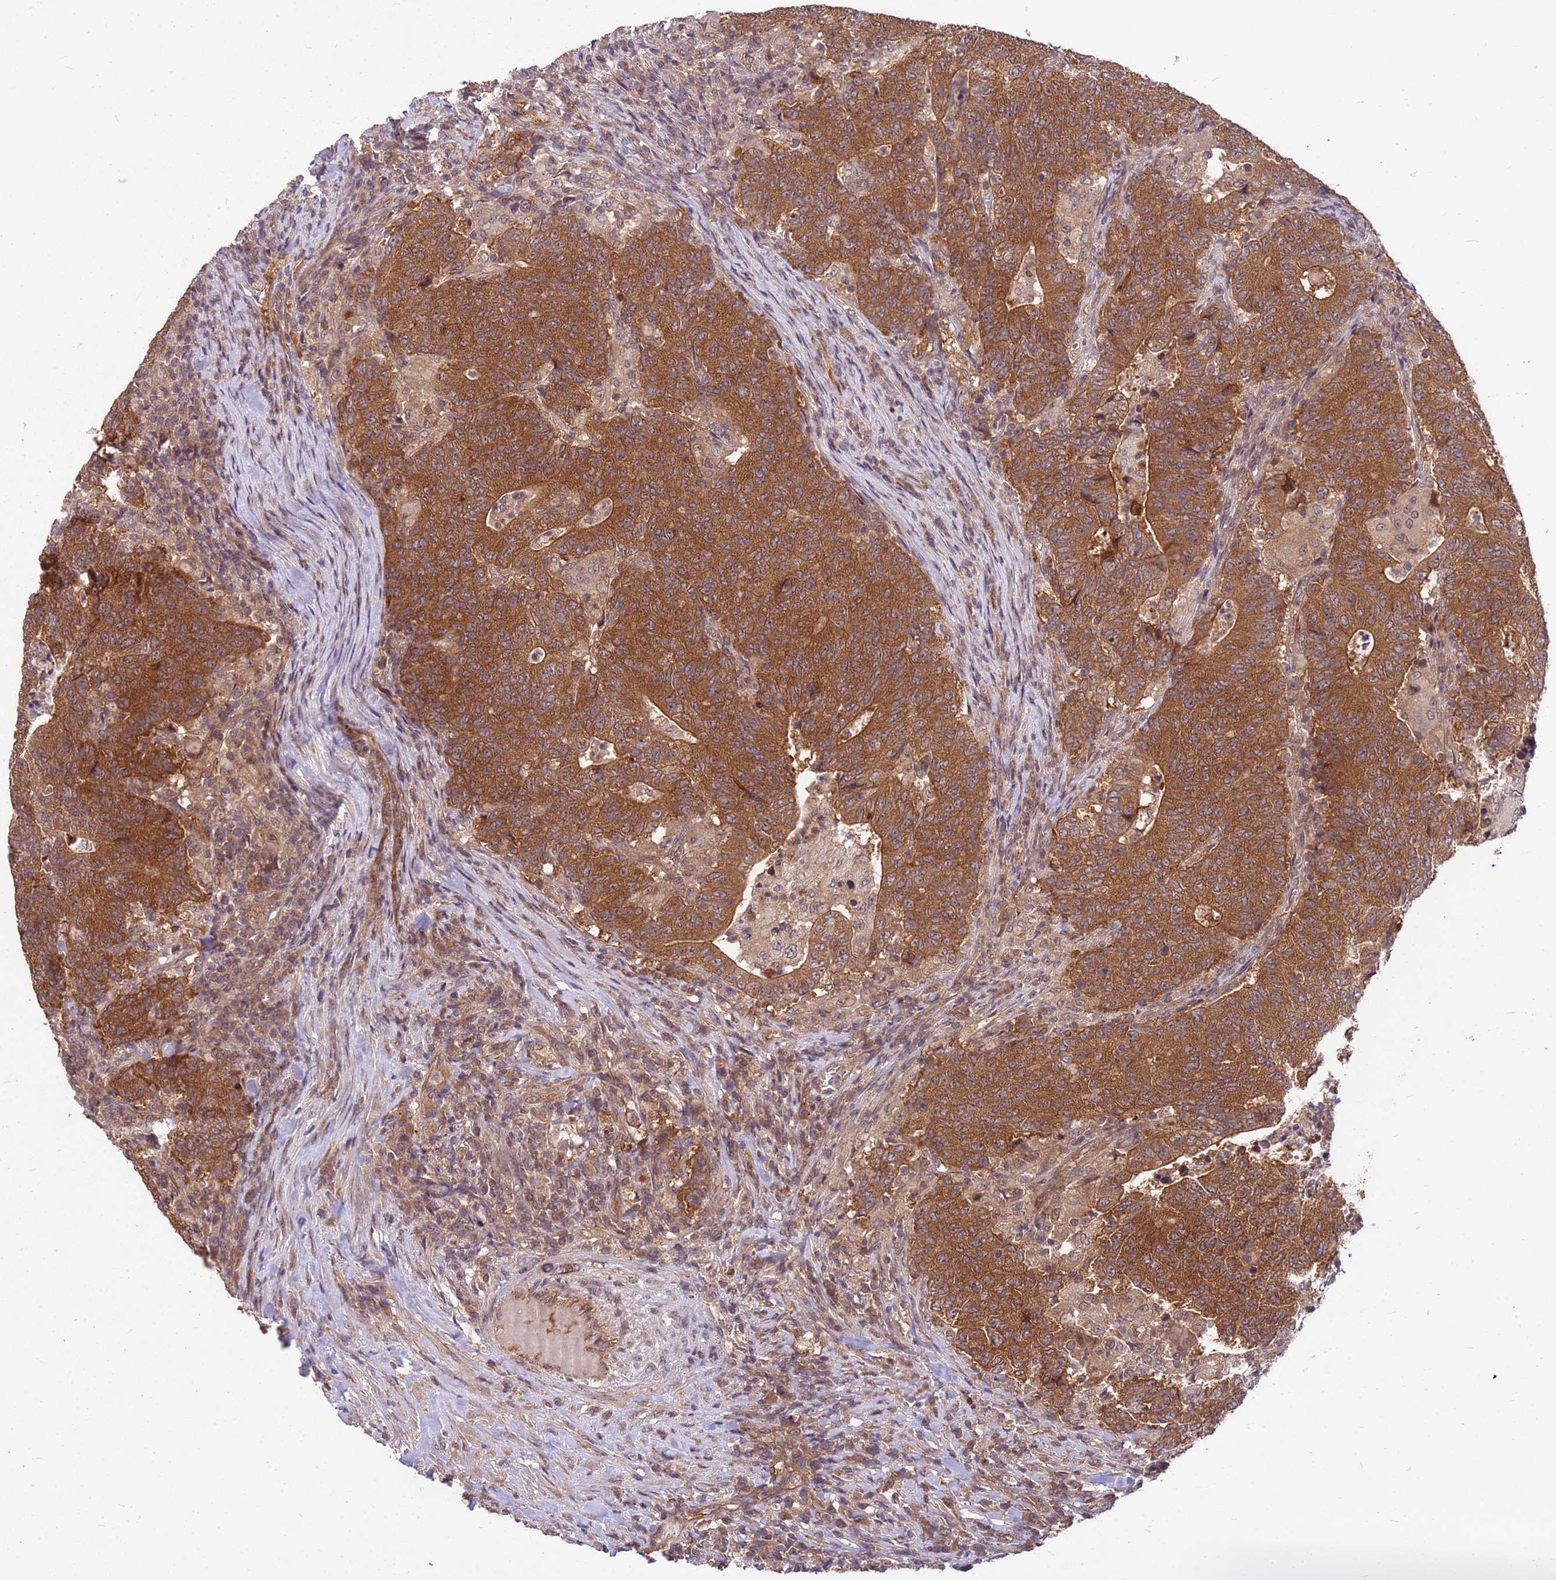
{"staining": {"intensity": "moderate", "quantity": ">75%", "location": "cytoplasmic/membranous"}, "tissue": "colorectal cancer", "cell_type": "Tumor cells", "image_type": "cancer", "snomed": [{"axis": "morphology", "description": "Adenocarcinoma, NOS"}, {"axis": "topography", "description": "Colon"}], "caption": "High-power microscopy captured an immunohistochemistry histopathology image of colorectal adenocarcinoma, revealing moderate cytoplasmic/membranous staining in about >75% of tumor cells.", "gene": "PPP2CB", "patient": {"sex": "female", "age": 75}}